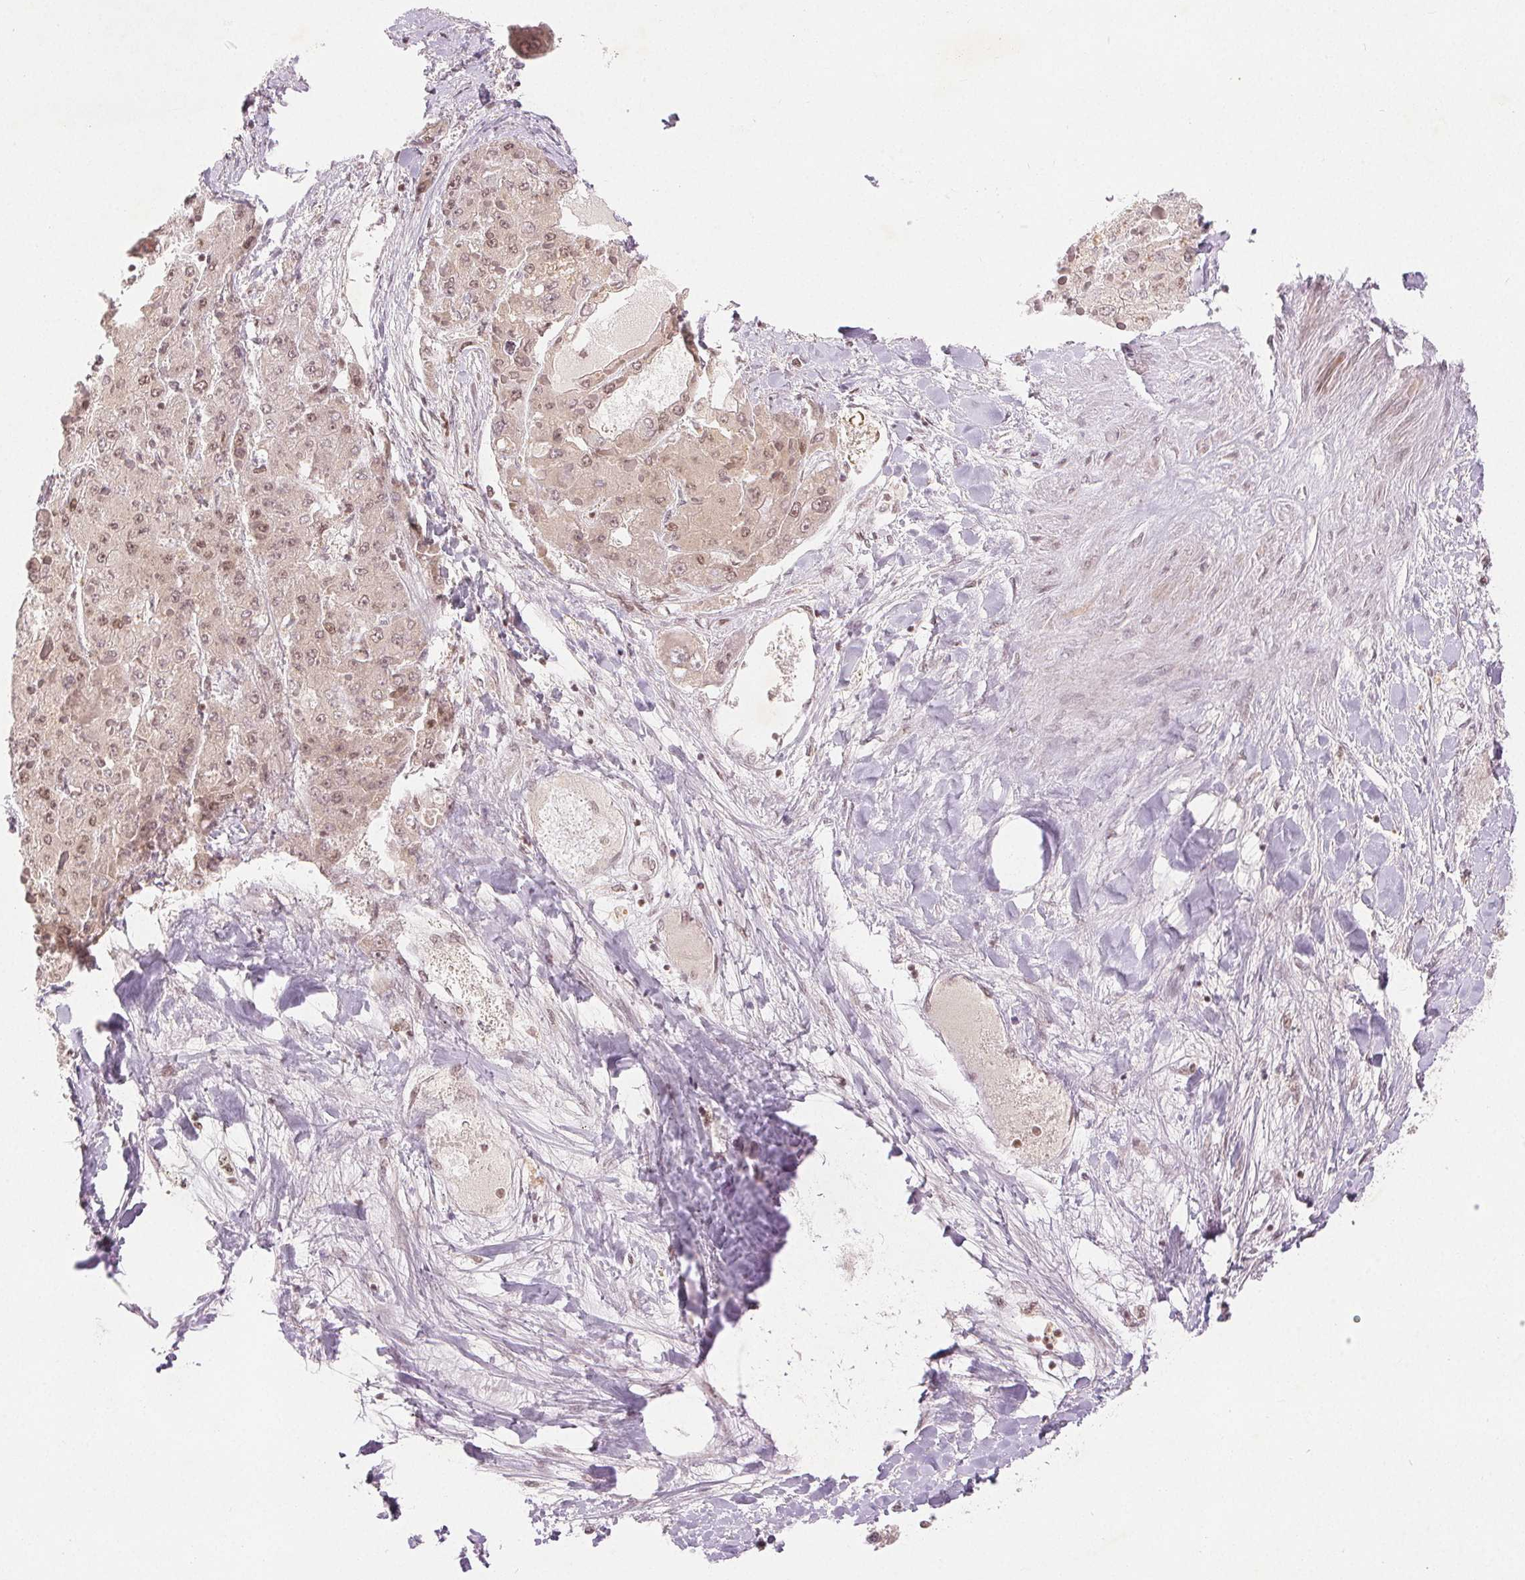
{"staining": {"intensity": "weak", "quantity": ">75%", "location": "nuclear"}, "tissue": "liver cancer", "cell_type": "Tumor cells", "image_type": "cancer", "snomed": [{"axis": "morphology", "description": "Carcinoma, Hepatocellular, NOS"}, {"axis": "topography", "description": "Liver"}], "caption": "DAB immunohistochemical staining of hepatocellular carcinoma (liver) reveals weak nuclear protein expression in about >75% of tumor cells.", "gene": "DEK", "patient": {"sex": "female", "age": 73}}